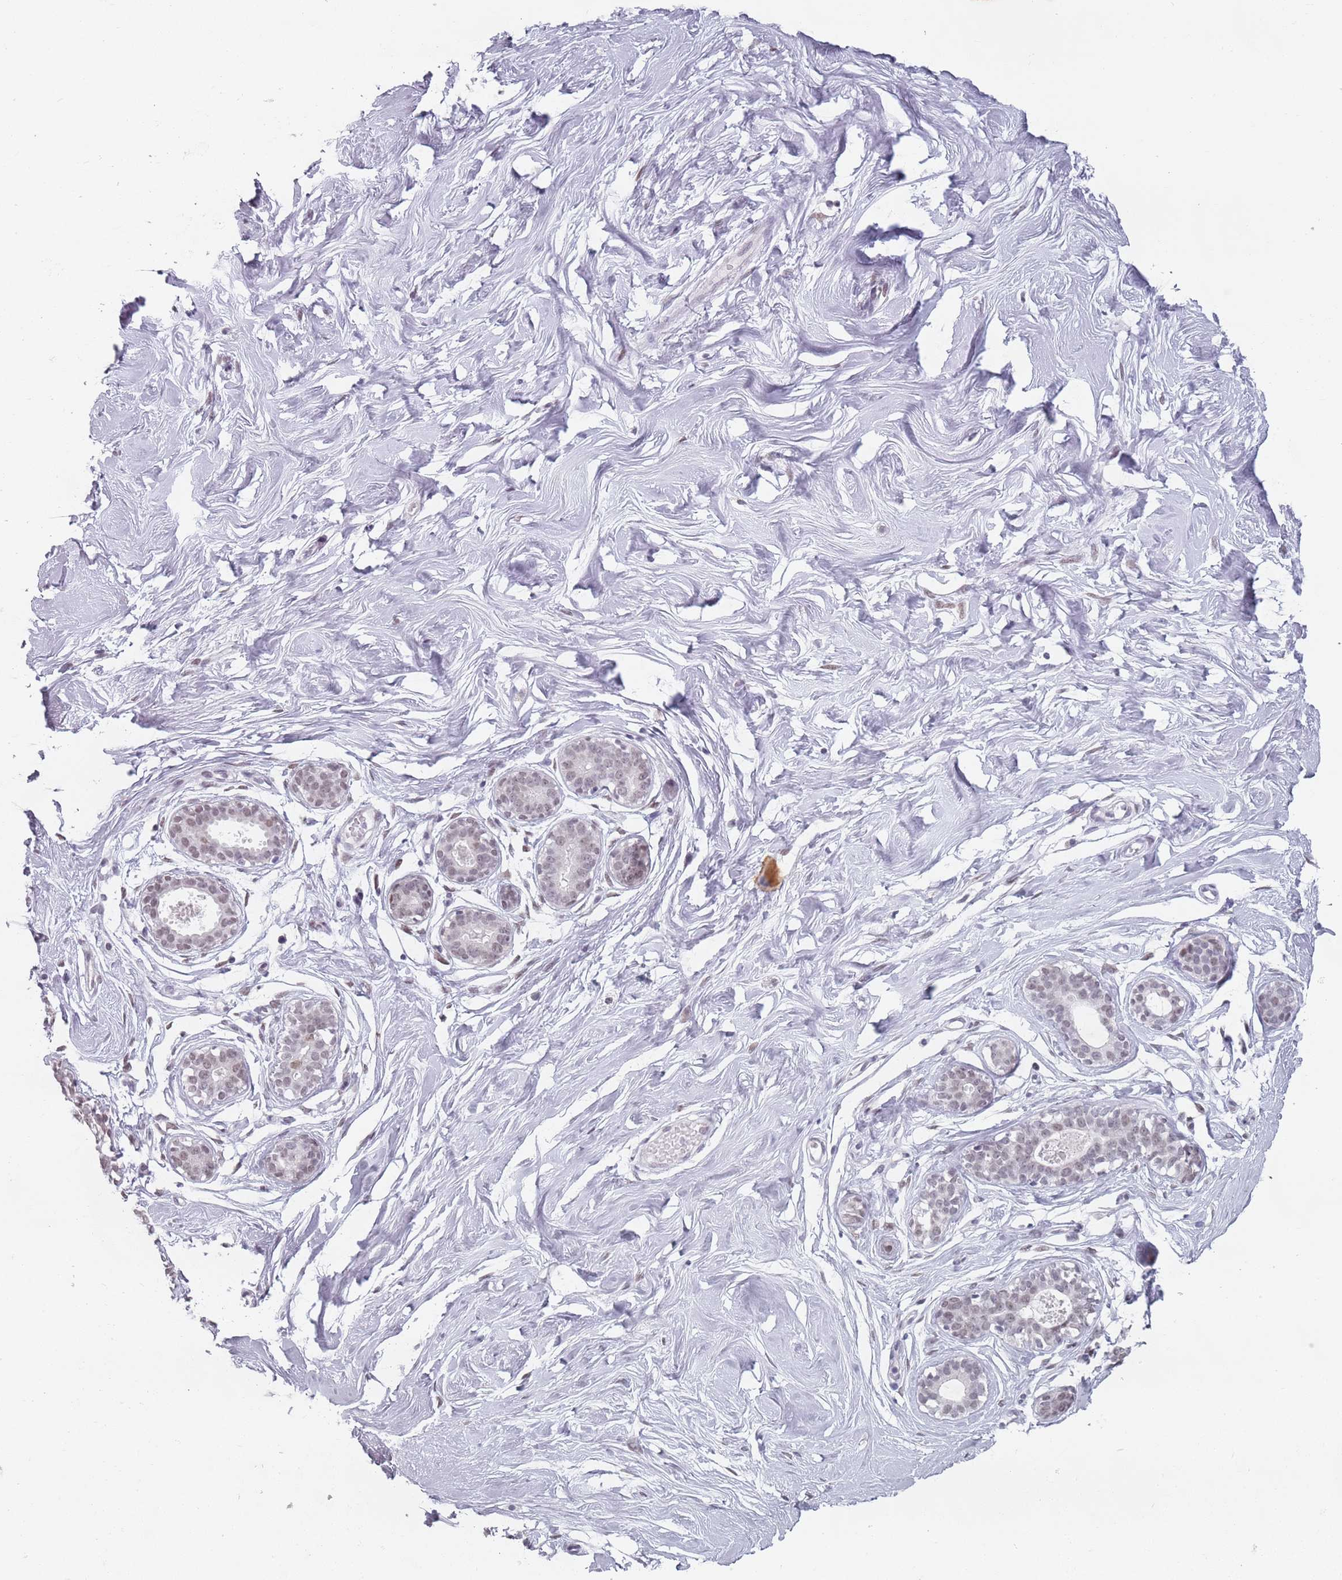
{"staining": {"intensity": "negative", "quantity": "none", "location": "none"}, "tissue": "breast", "cell_type": "Adipocytes", "image_type": "normal", "snomed": [{"axis": "morphology", "description": "Normal tissue, NOS"}, {"axis": "morphology", "description": "Adenoma, NOS"}, {"axis": "topography", "description": "Breast"}], "caption": "Breast stained for a protein using IHC exhibits no positivity adipocytes.", "gene": "PTCHD1", "patient": {"sex": "female", "age": 23}}